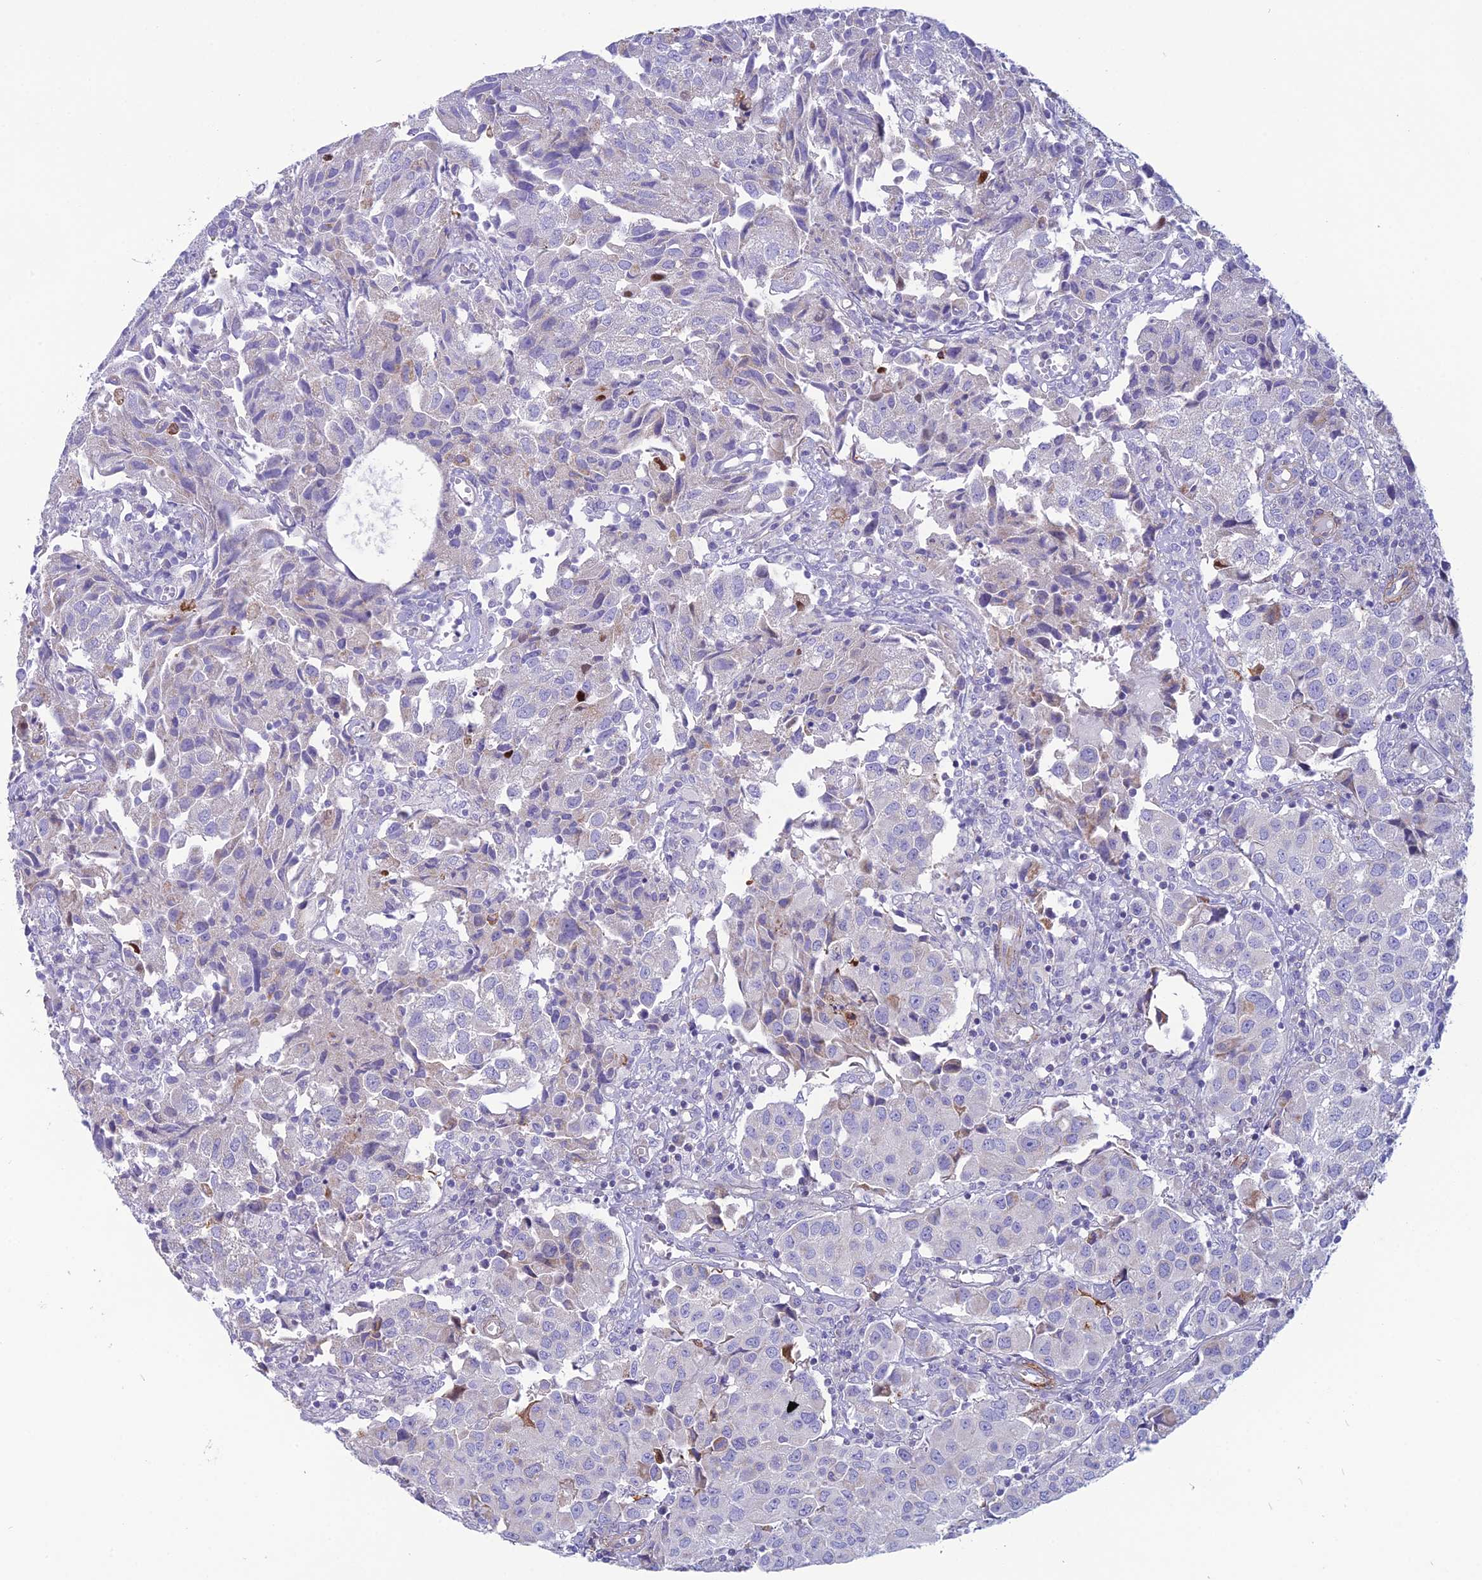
{"staining": {"intensity": "negative", "quantity": "none", "location": "none"}, "tissue": "urothelial cancer", "cell_type": "Tumor cells", "image_type": "cancer", "snomed": [{"axis": "morphology", "description": "Urothelial carcinoma, High grade"}, {"axis": "topography", "description": "Urinary bladder"}], "caption": "Immunohistochemical staining of urothelial cancer exhibits no significant positivity in tumor cells. (DAB immunohistochemistry (IHC) visualized using brightfield microscopy, high magnification).", "gene": "POMGNT1", "patient": {"sex": "female", "age": 75}}